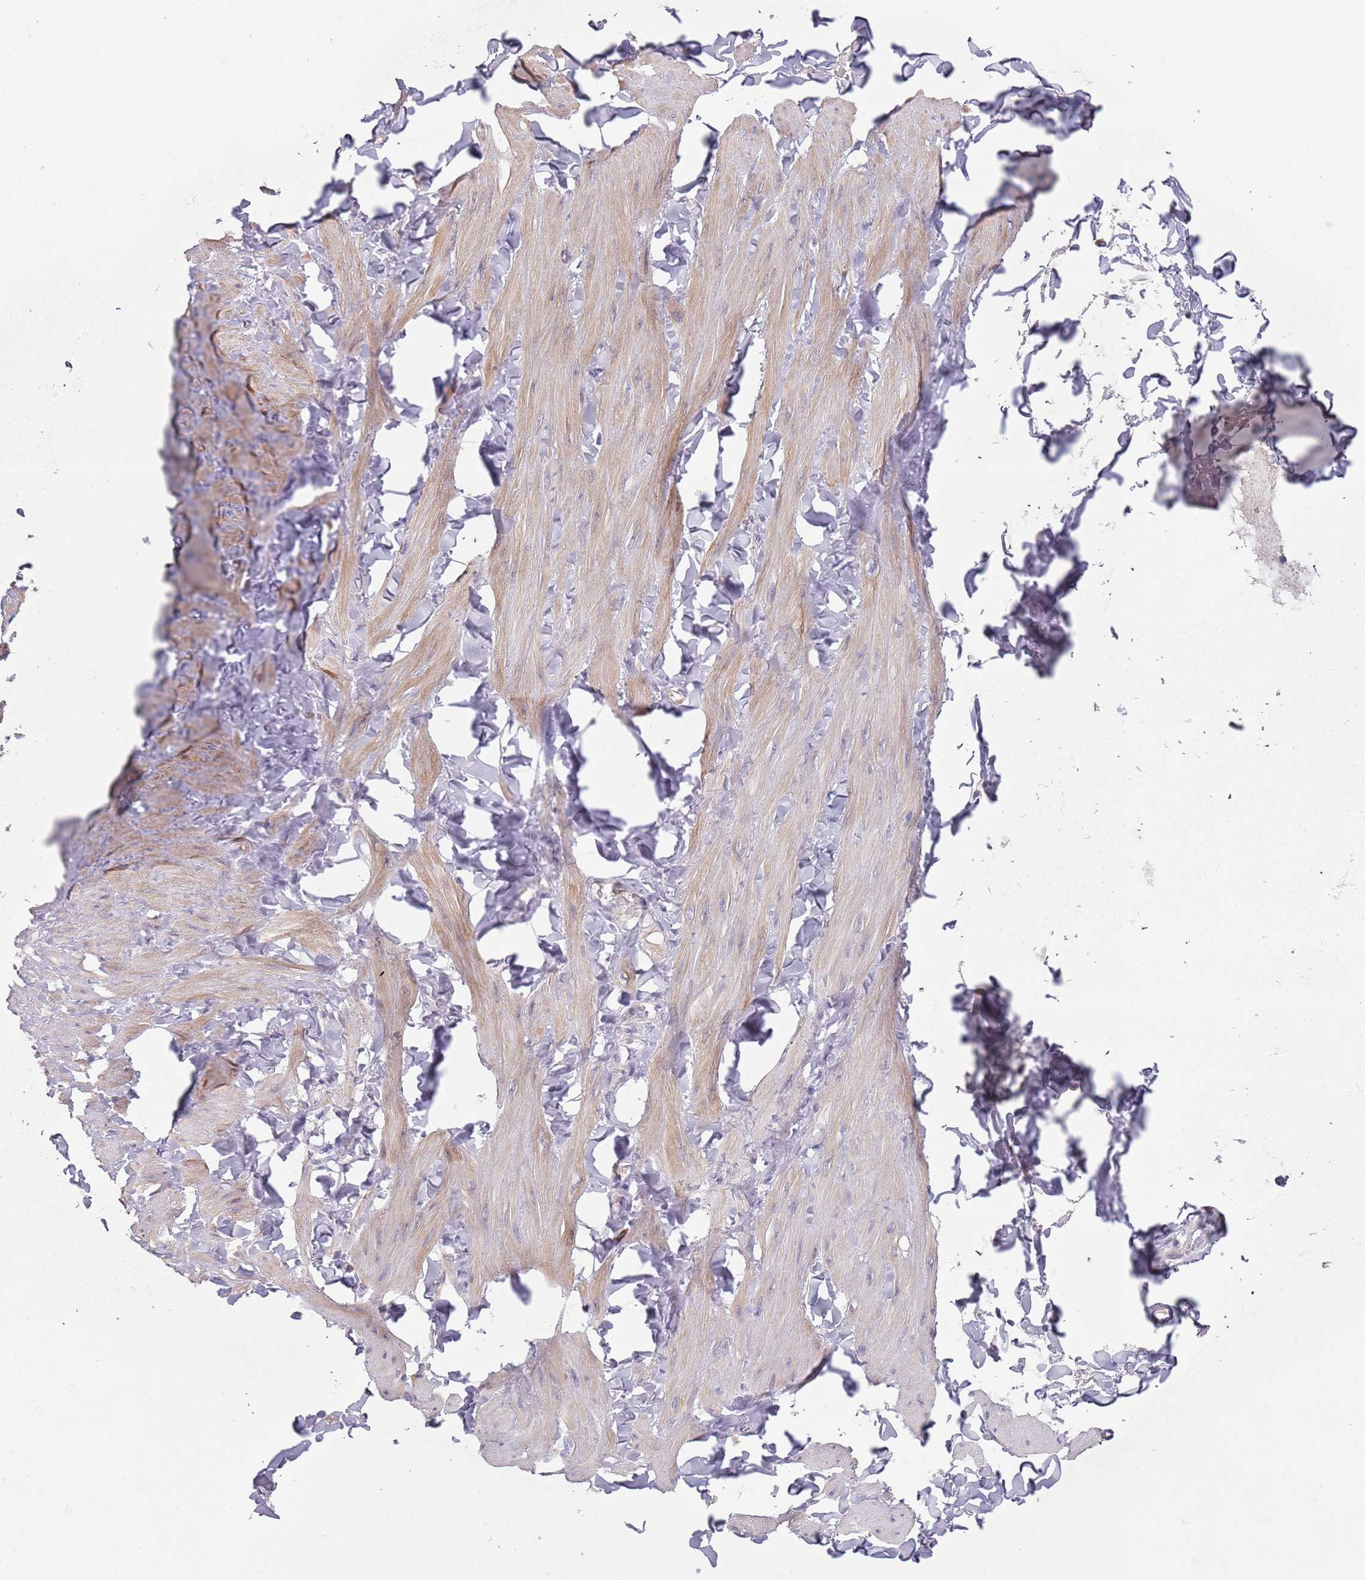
{"staining": {"intensity": "negative", "quantity": "none", "location": "none"}, "tissue": "soft tissue", "cell_type": "Fibroblasts", "image_type": "normal", "snomed": [{"axis": "morphology", "description": "Normal tissue, NOS"}, {"axis": "topography", "description": "Adipose tissue"}, {"axis": "topography", "description": "Vascular tissue"}, {"axis": "topography", "description": "Peripheral nerve tissue"}], "caption": "Soft tissue stained for a protein using immunohistochemistry (IHC) exhibits no expression fibroblasts.", "gene": "PRAC1", "patient": {"sex": "male", "age": 25}}